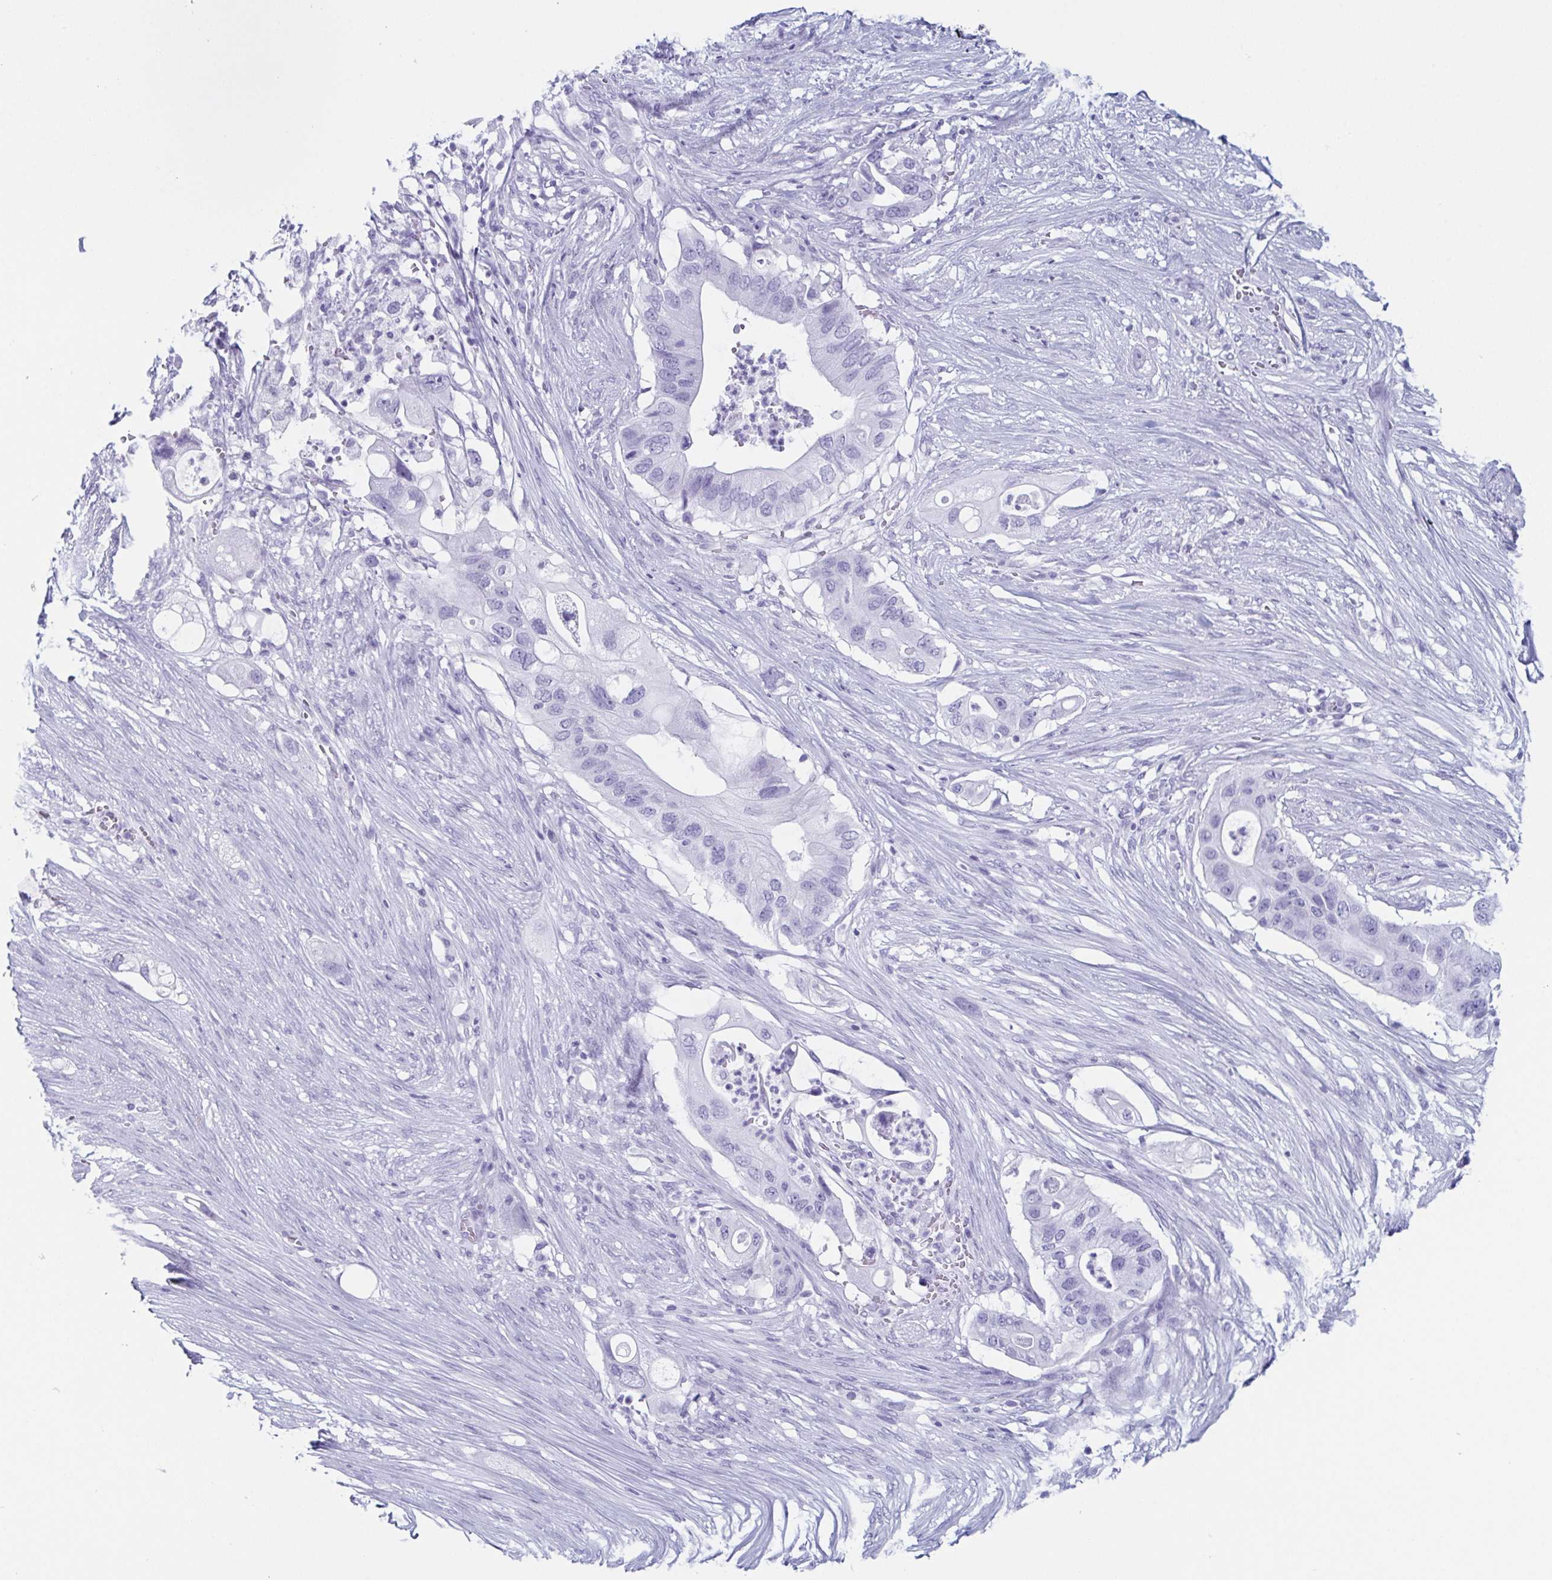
{"staining": {"intensity": "negative", "quantity": "none", "location": "none"}, "tissue": "pancreatic cancer", "cell_type": "Tumor cells", "image_type": "cancer", "snomed": [{"axis": "morphology", "description": "Adenocarcinoma, NOS"}, {"axis": "topography", "description": "Pancreas"}], "caption": "Pancreatic cancer (adenocarcinoma) was stained to show a protein in brown. There is no significant positivity in tumor cells.", "gene": "ENKUR", "patient": {"sex": "female", "age": 72}}